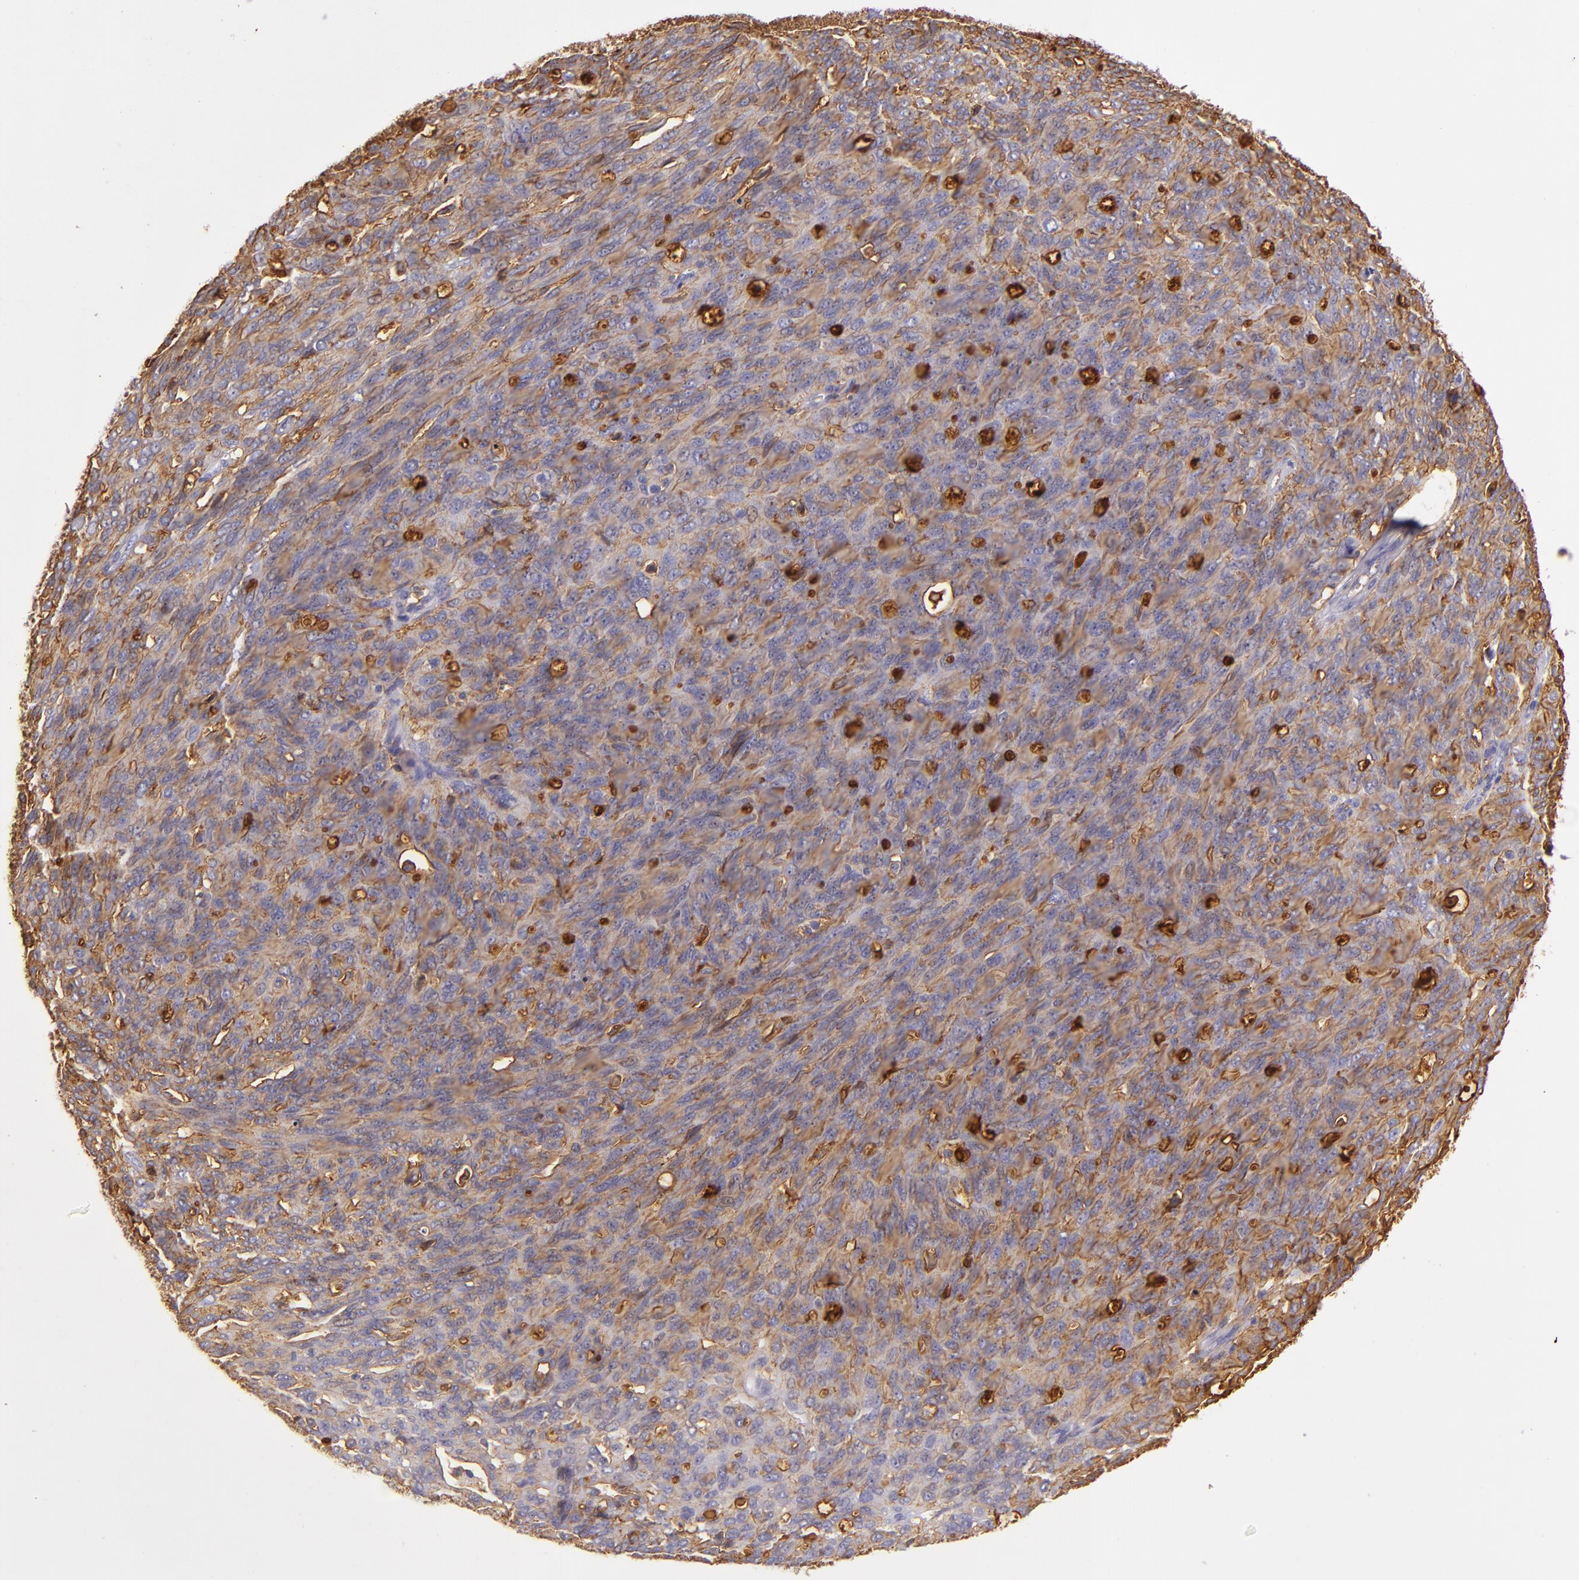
{"staining": {"intensity": "moderate", "quantity": ">75%", "location": "cytoplasmic/membranous"}, "tissue": "ovarian cancer", "cell_type": "Tumor cells", "image_type": "cancer", "snomed": [{"axis": "morphology", "description": "Carcinoma, endometroid"}, {"axis": "topography", "description": "Ovary"}], "caption": "Endometroid carcinoma (ovarian) tissue exhibits moderate cytoplasmic/membranous expression in approximately >75% of tumor cells", "gene": "CD9", "patient": {"sex": "female", "age": 60}}